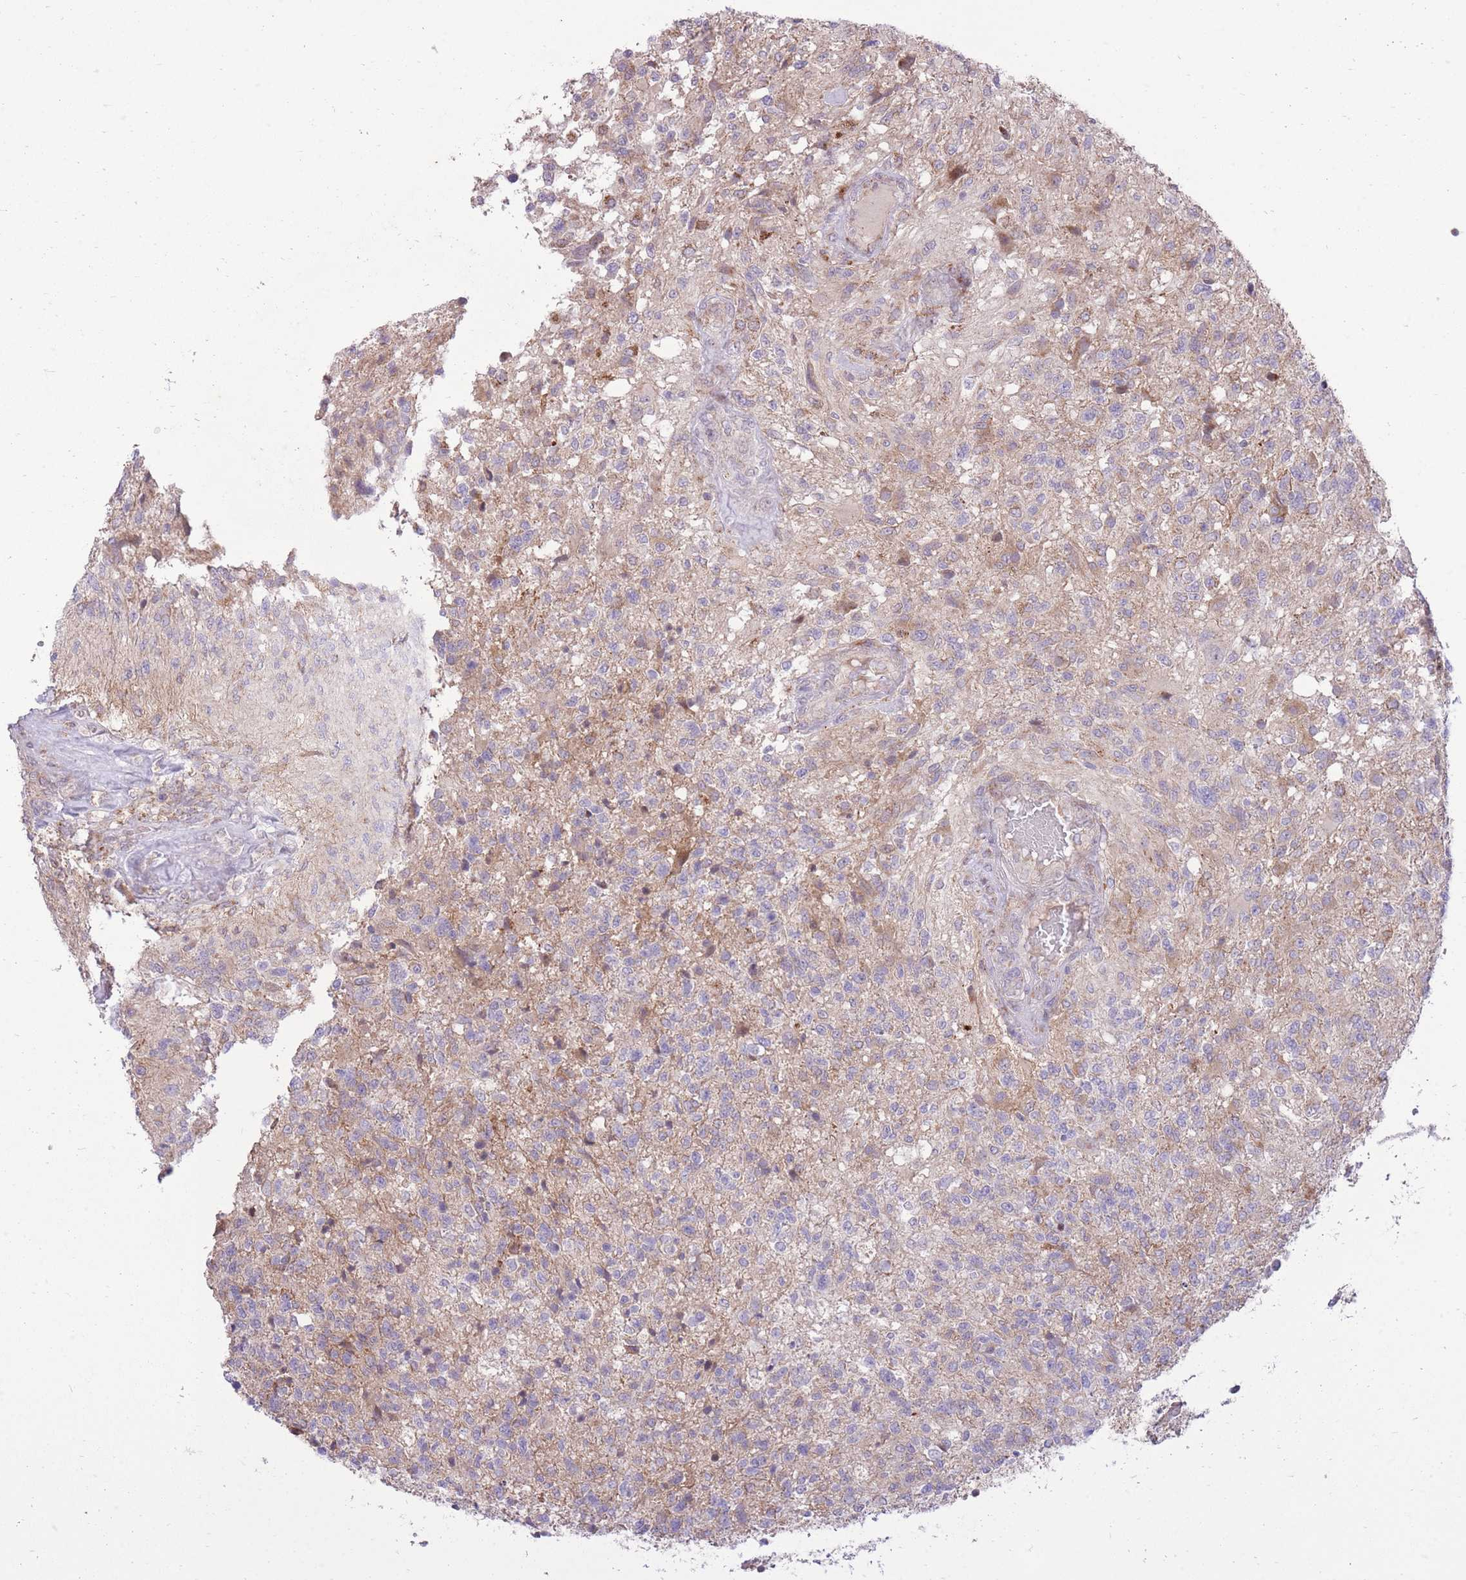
{"staining": {"intensity": "weak", "quantity": "<25%", "location": "cytoplasmic/membranous"}, "tissue": "glioma", "cell_type": "Tumor cells", "image_type": "cancer", "snomed": [{"axis": "morphology", "description": "Glioma, malignant, High grade"}, {"axis": "topography", "description": "Brain"}], "caption": "Immunohistochemistry of glioma displays no expression in tumor cells.", "gene": "SLC4A4", "patient": {"sex": "male", "age": 56}}